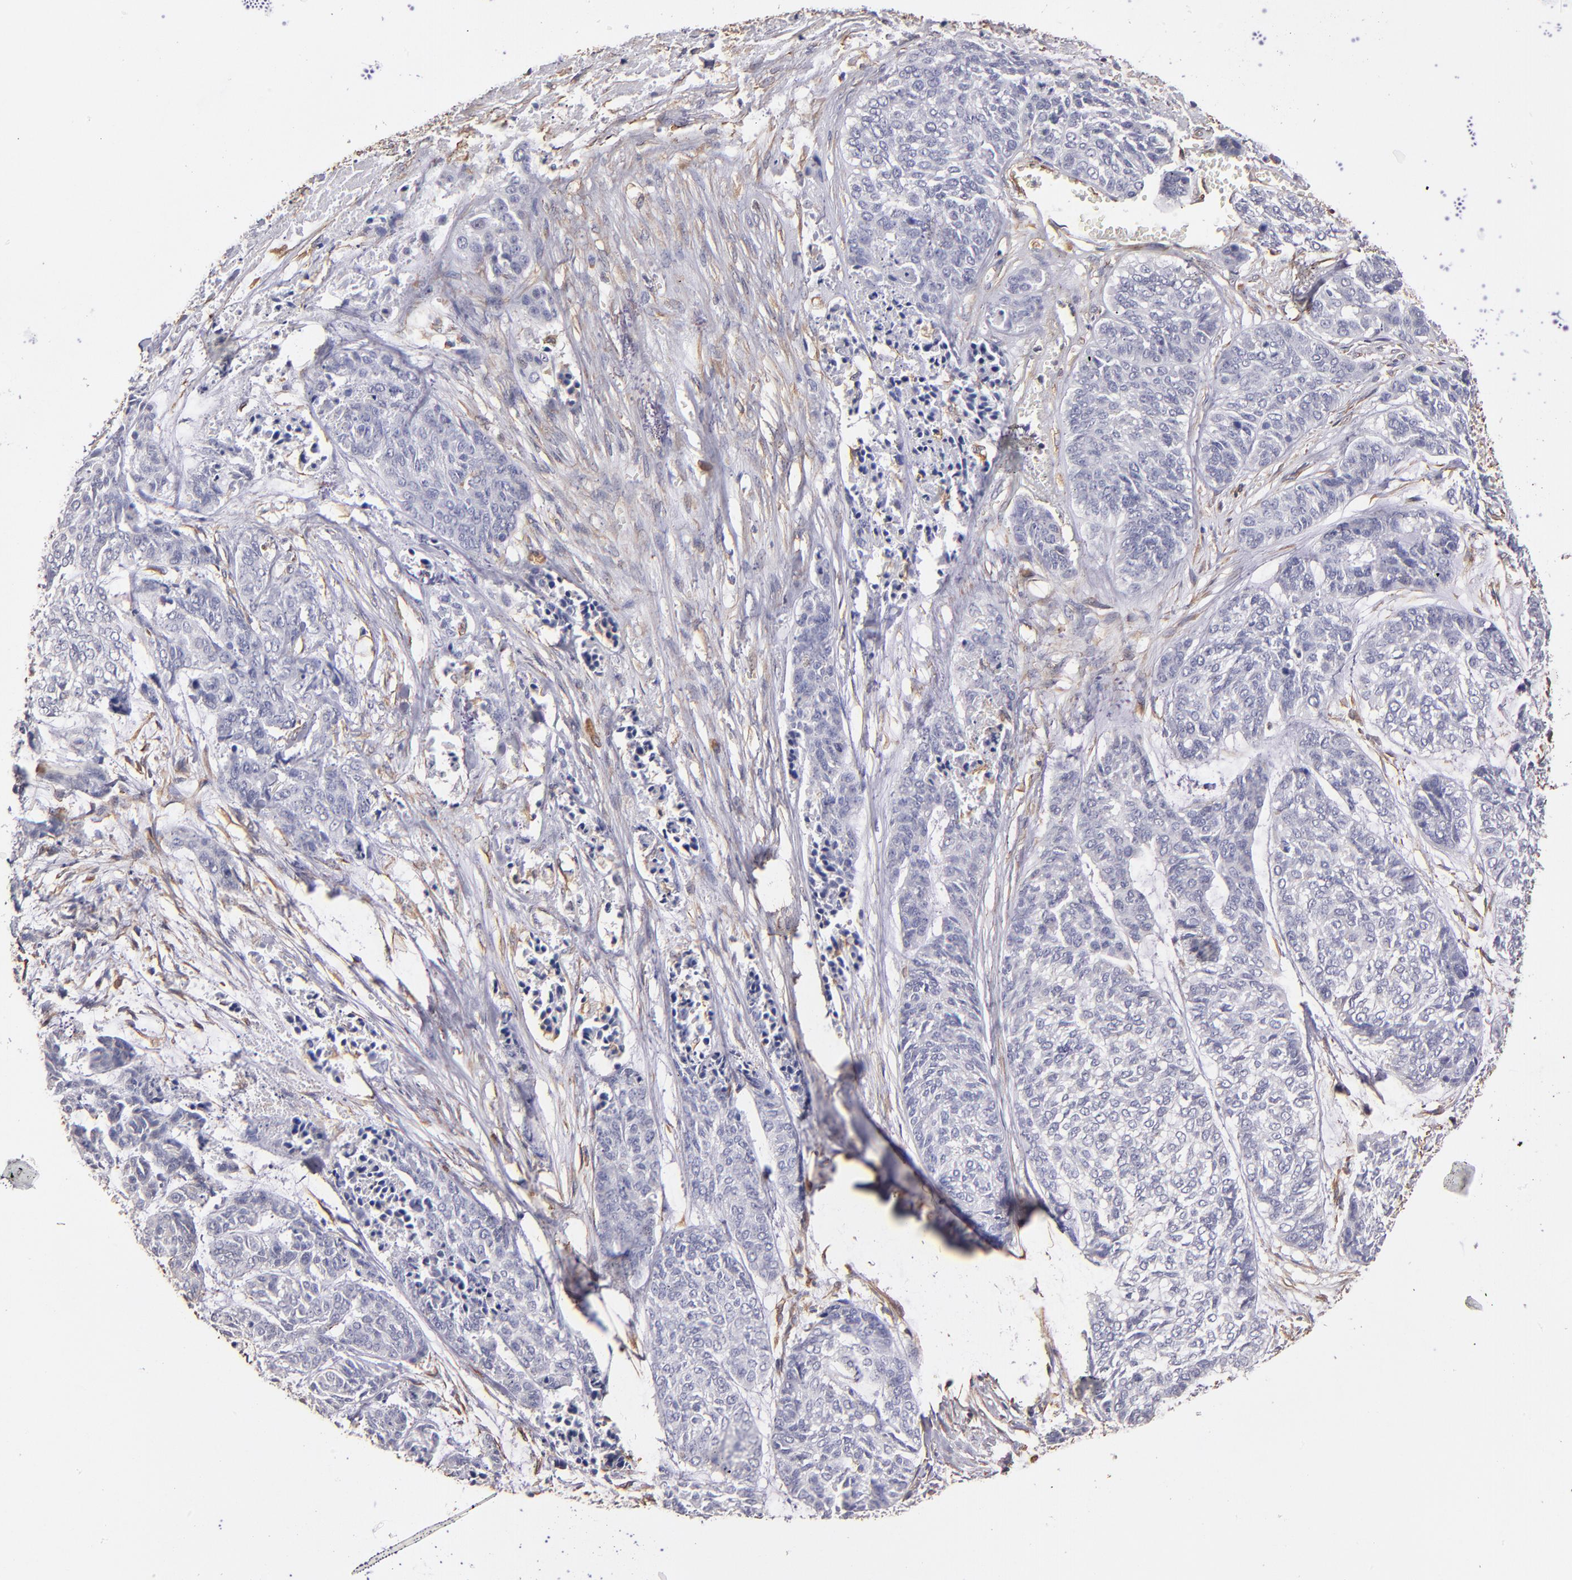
{"staining": {"intensity": "negative", "quantity": "none", "location": "none"}, "tissue": "skin cancer", "cell_type": "Tumor cells", "image_type": "cancer", "snomed": [{"axis": "morphology", "description": "Basal cell carcinoma"}, {"axis": "topography", "description": "Skin"}], "caption": "Immunohistochemistry histopathology image of human skin cancer (basal cell carcinoma) stained for a protein (brown), which shows no expression in tumor cells. Nuclei are stained in blue.", "gene": "ABCC1", "patient": {"sex": "female", "age": 64}}